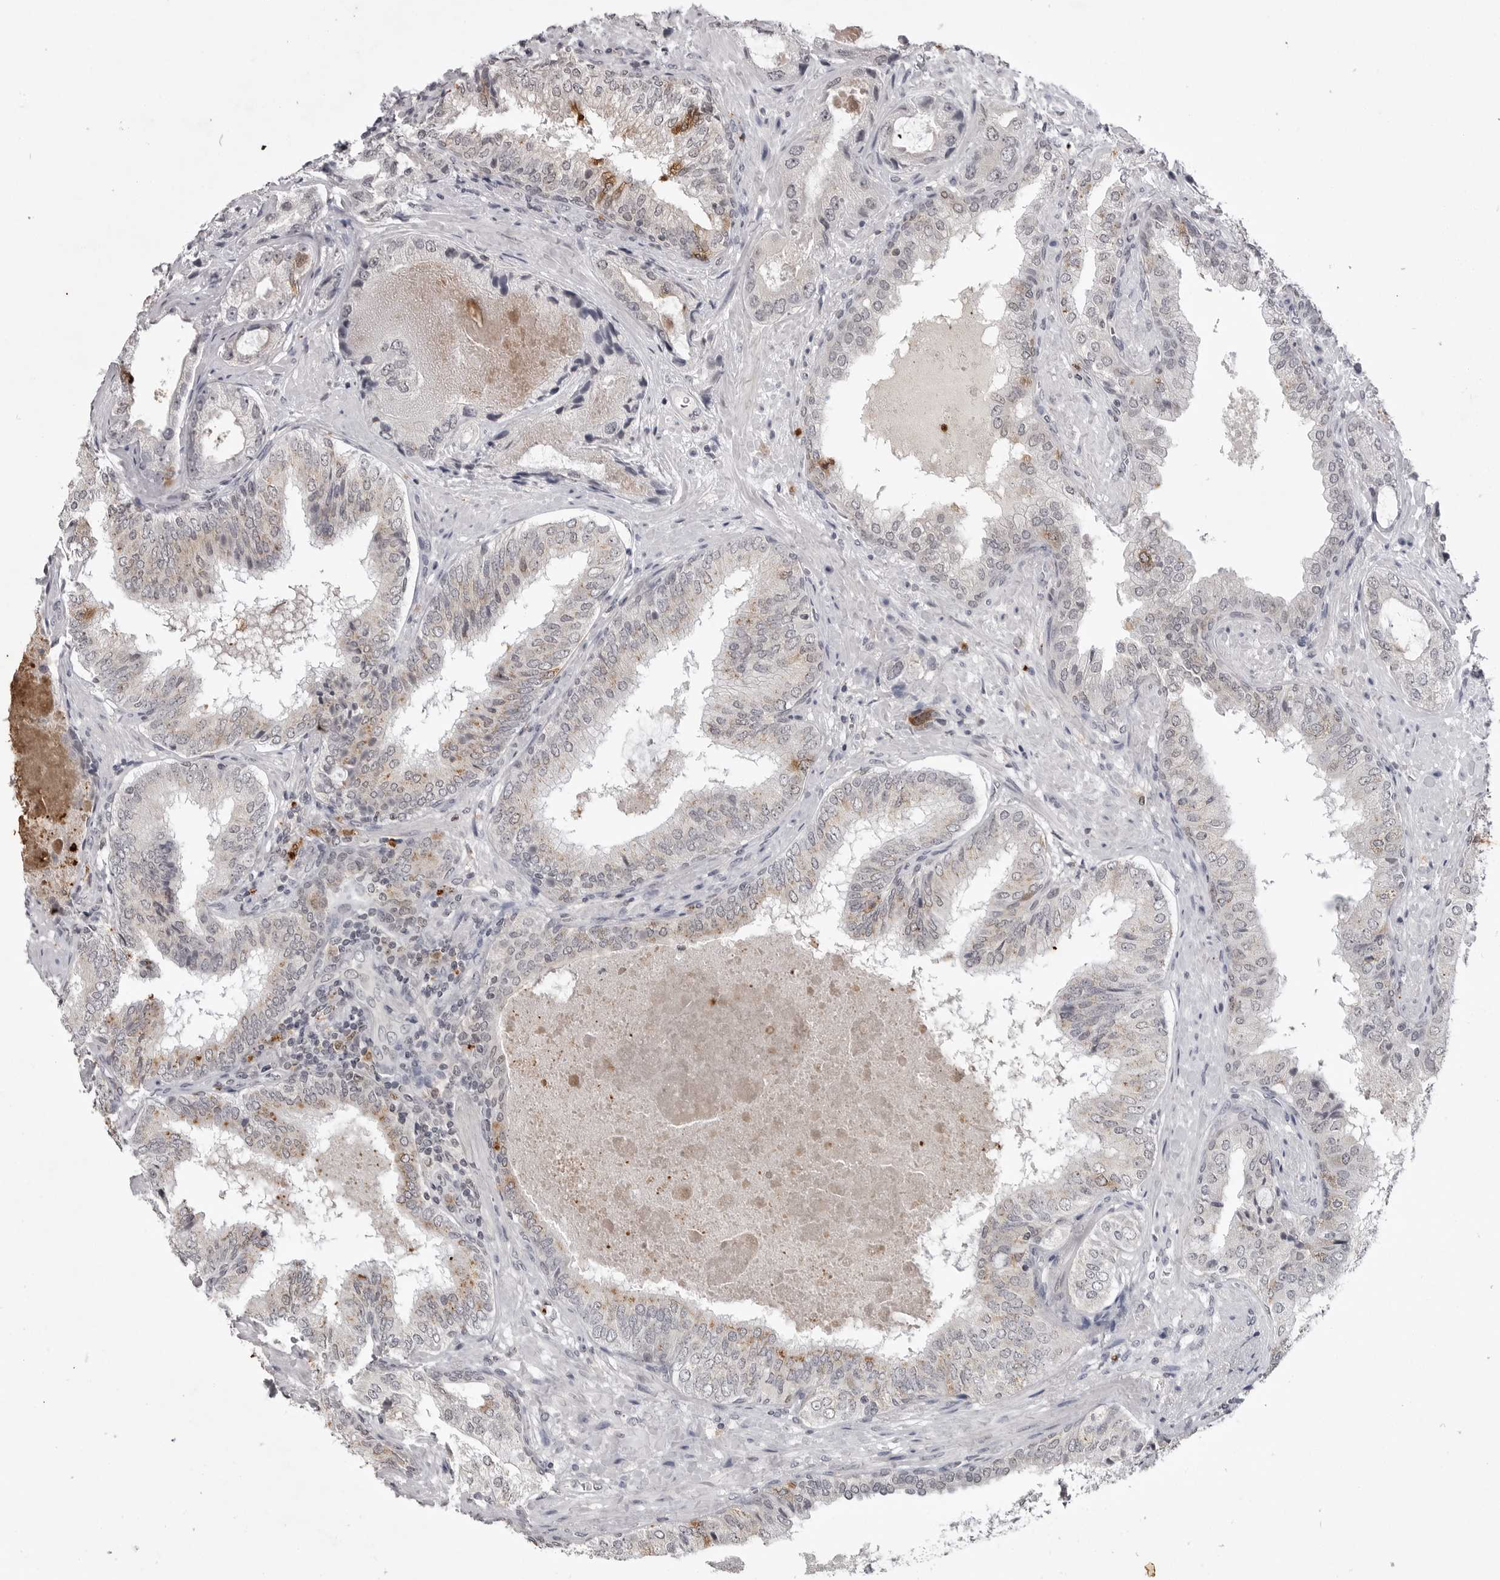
{"staining": {"intensity": "moderate", "quantity": "<25%", "location": "cytoplasmic/membranous"}, "tissue": "prostate cancer", "cell_type": "Tumor cells", "image_type": "cancer", "snomed": [{"axis": "morphology", "description": "Normal tissue, NOS"}, {"axis": "morphology", "description": "Adenocarcinoma, High grade"}, {"axis": "topography", "description": "Prostate"}, {"axis": "topography", "description": "Peripheral nerve tissue"}], "caption": "A low amount of moderate cytoplasmic/membranous expression is seen in about <25% of tumor cells in prostate cancer (adenocarcinoma (high-grade)) tissue.", "gene": "RRM1", "patient": {"sex": "male", "age": 59}}